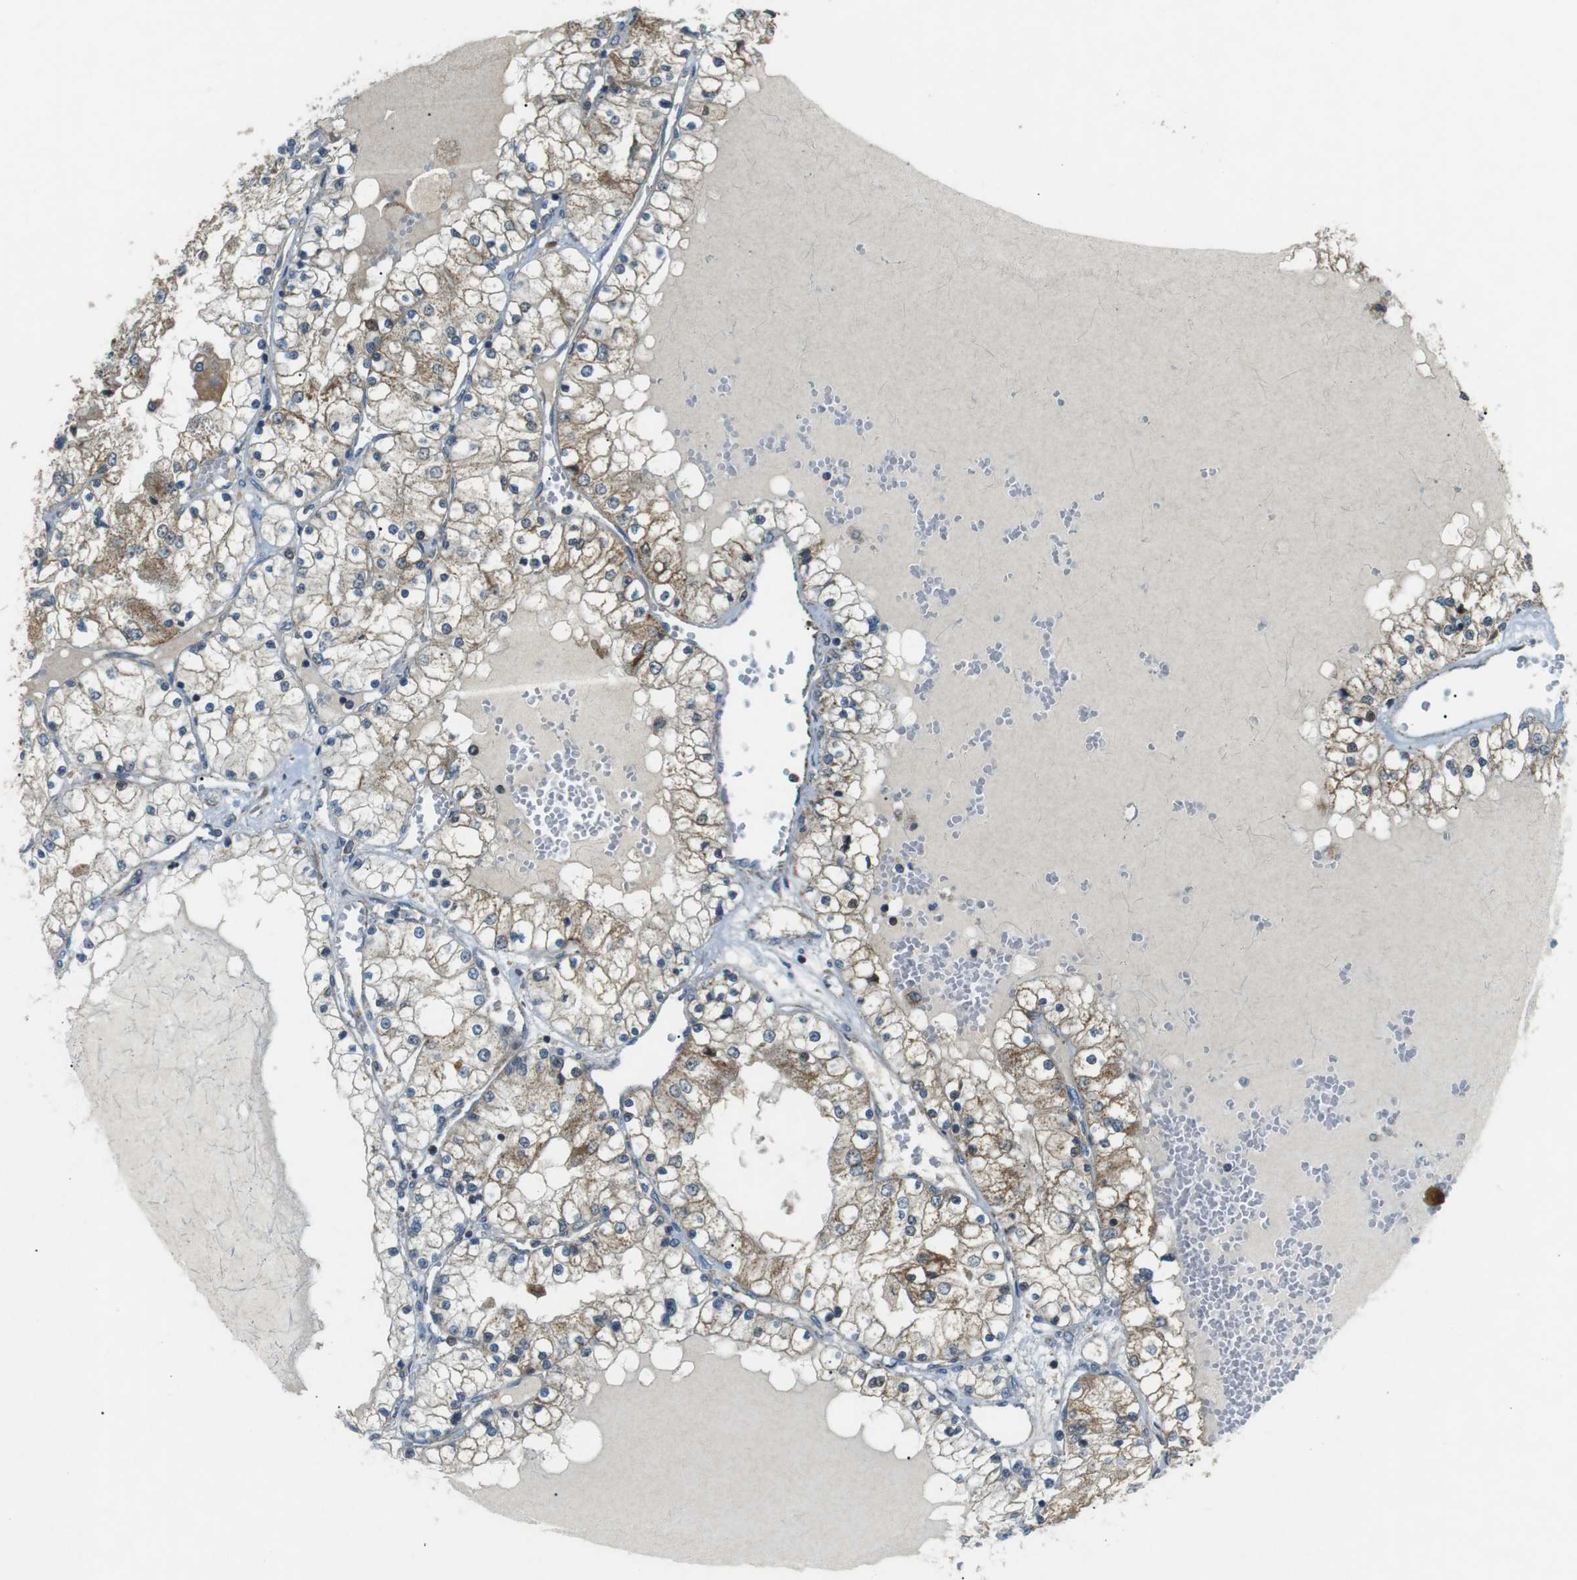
{"staining": {"intensity": "moderate", "quantity": "25%-75%", "location": "cytoplasmic/membranous"}, "tissue": "renal cancer", "cell_type": "Tumor cells", "image_type": "cancer", "snomed": [{"axis": "morphology", "description": "Adenocarcinoma, NOS"}, {"axis": "topography", "description": "Kidney"}], "caption": "A photomicrograph of human renal adenocarcinoma stained for a protein demonstrates moderate cytoplasmic/membranous brown staining in tumor cells.", "gene": "BACE1", "patient": {"sex": "male", "age": 68}}